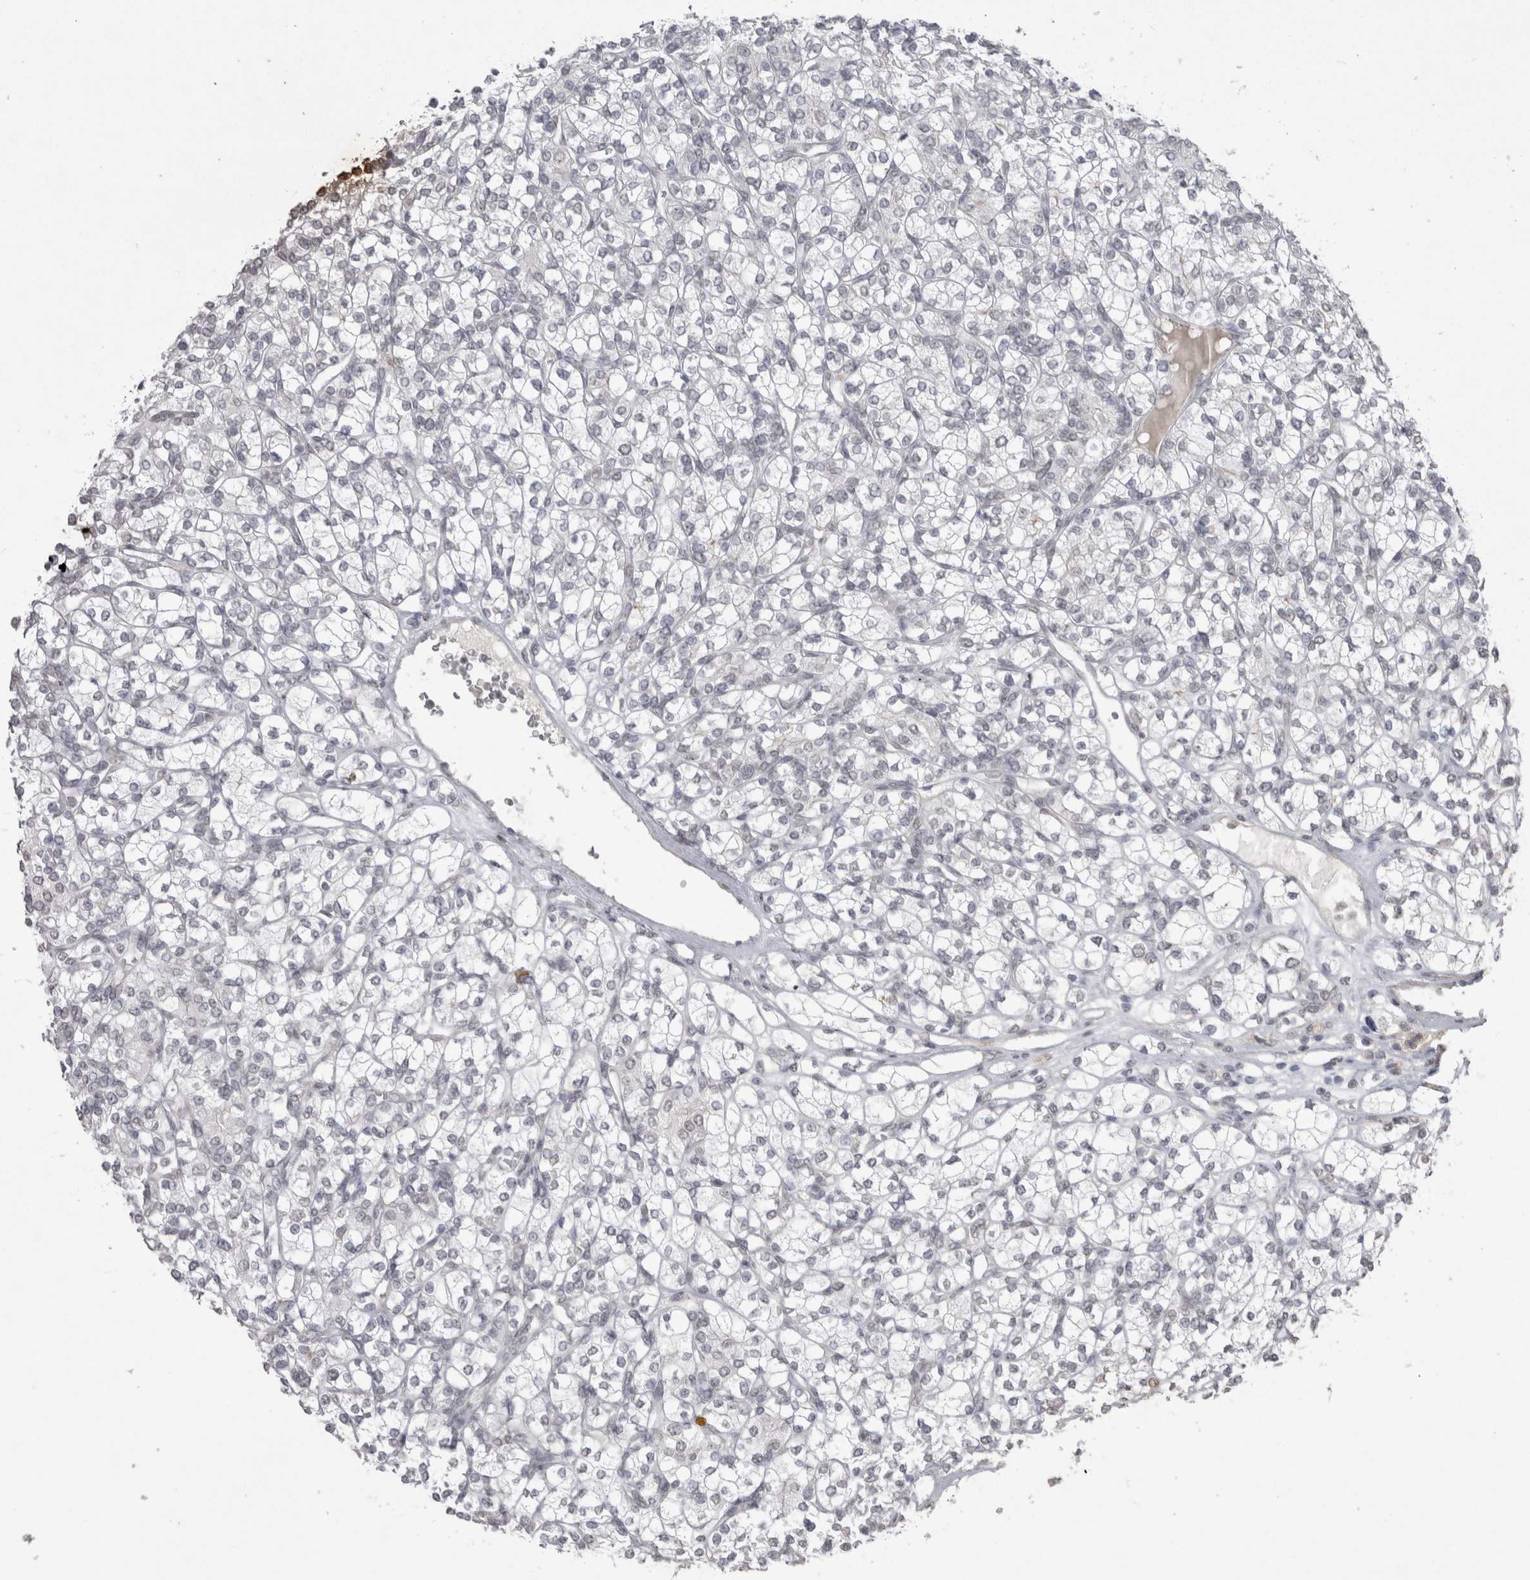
{"staining": {"intensity": "negative", "quantity": "none", "location": "none"}, "tissue": "renal cancer", "cell_type": "Tumor cells", "image_type": "cancer", "snomed": [{"axis": "morphology", "description": "Adenocarcinoma, NOS"}, {"axis": "topography", "description": "Kidney"}], "caption": "The image reveals no staining of tumor cells in adenocarcinoma (renal). (Immunohistochemistry (ihc), brightfield microscopy, high magnification).", "gene": "DDX4", "patient": {"sex": "male", "age": 77}}